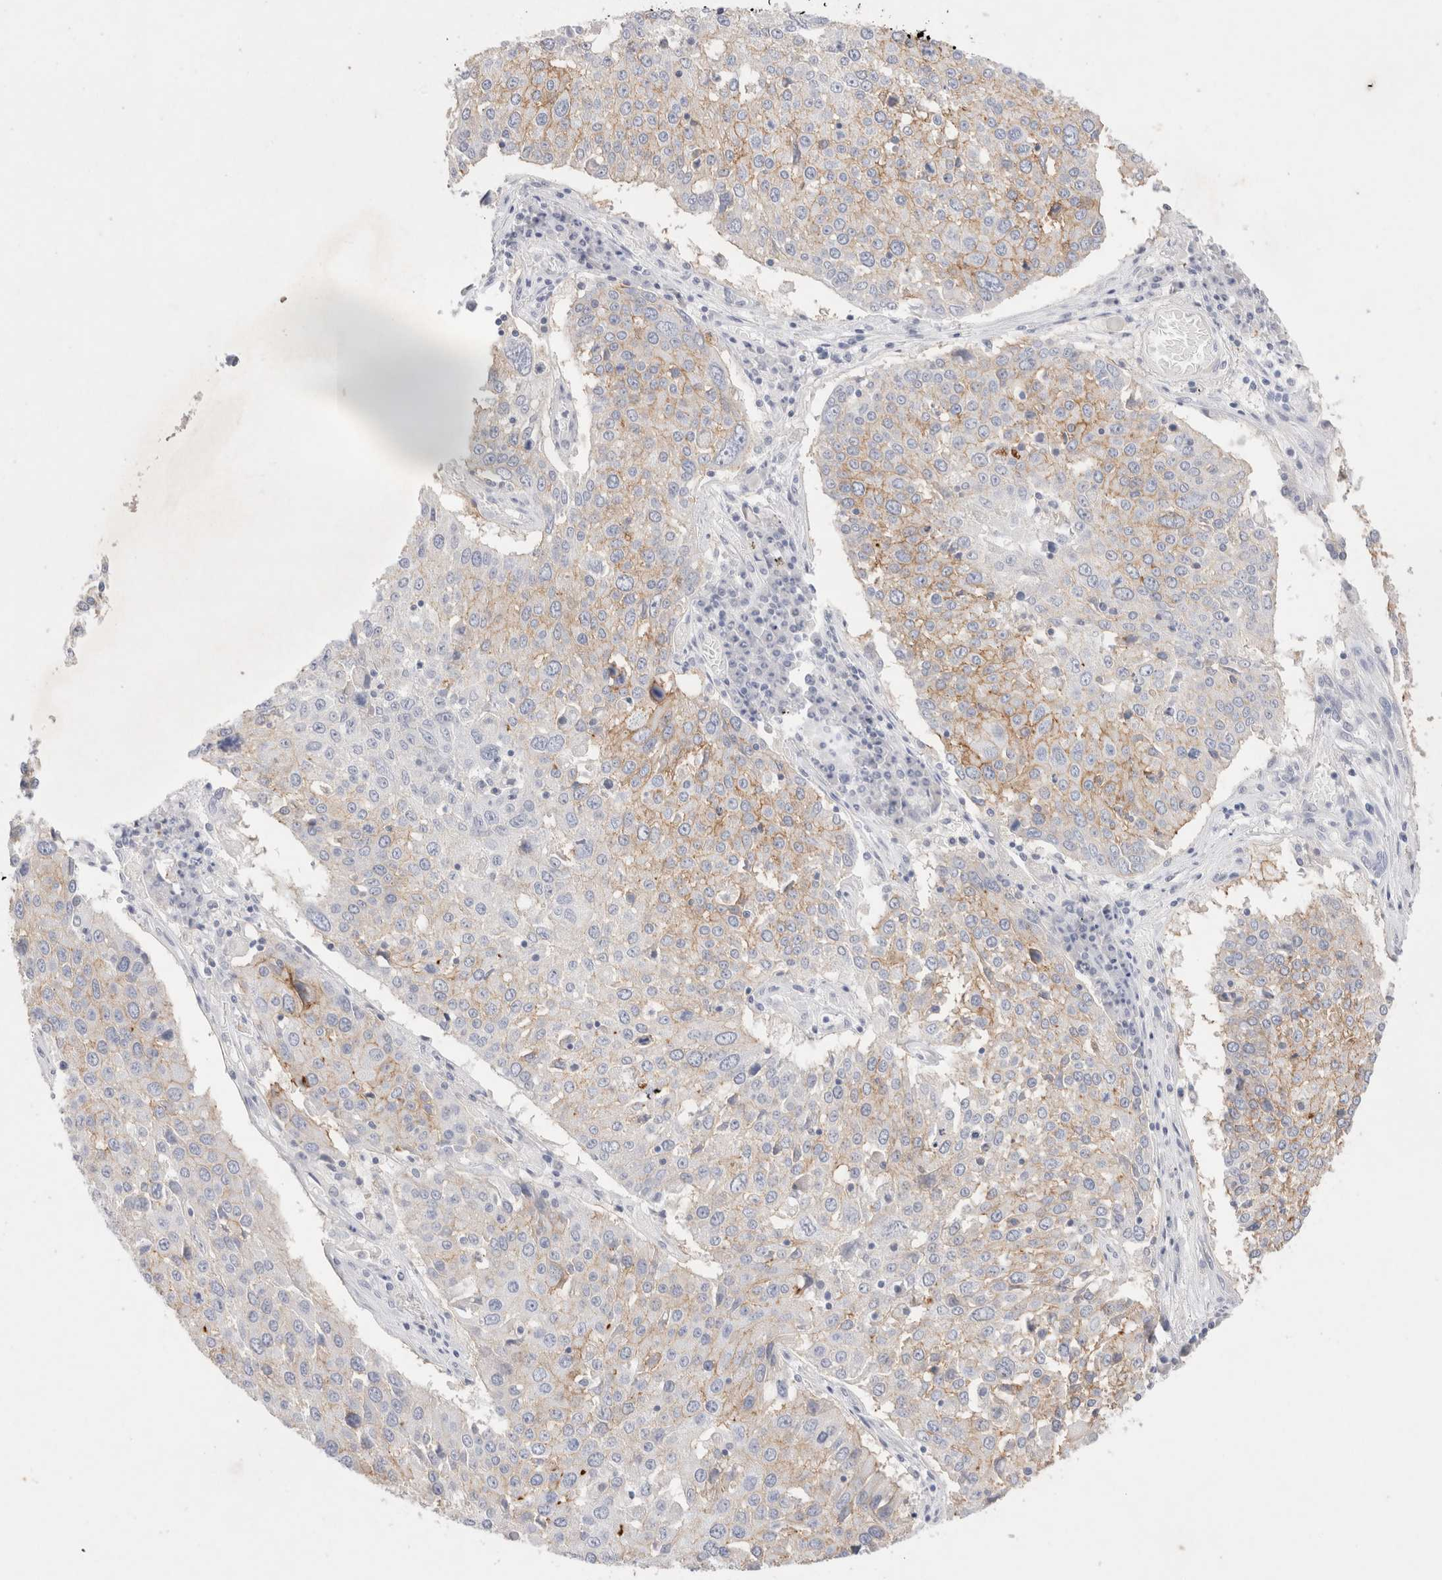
{"staining": {"intensity": "weak", "quantity": ">75%", "location": "cytoplasmic/membranous"}, "tissue": "lung cancer", "cell_type": "Tumor cells", "image_type": "cancer", "snomed": [{"axis": "morphology", "description": "Squamous cell carcinoma, NOS"}, {"axis": "topography", "description": "Lung"}], "caption": "Protein staining displays weak cytoplasmic/membranous staining in approximately >75% of tumor cells in squamous cell carcinoma (lung).", "gene": "EPCAM", "patient": {"sex": "male", "age": 65}}